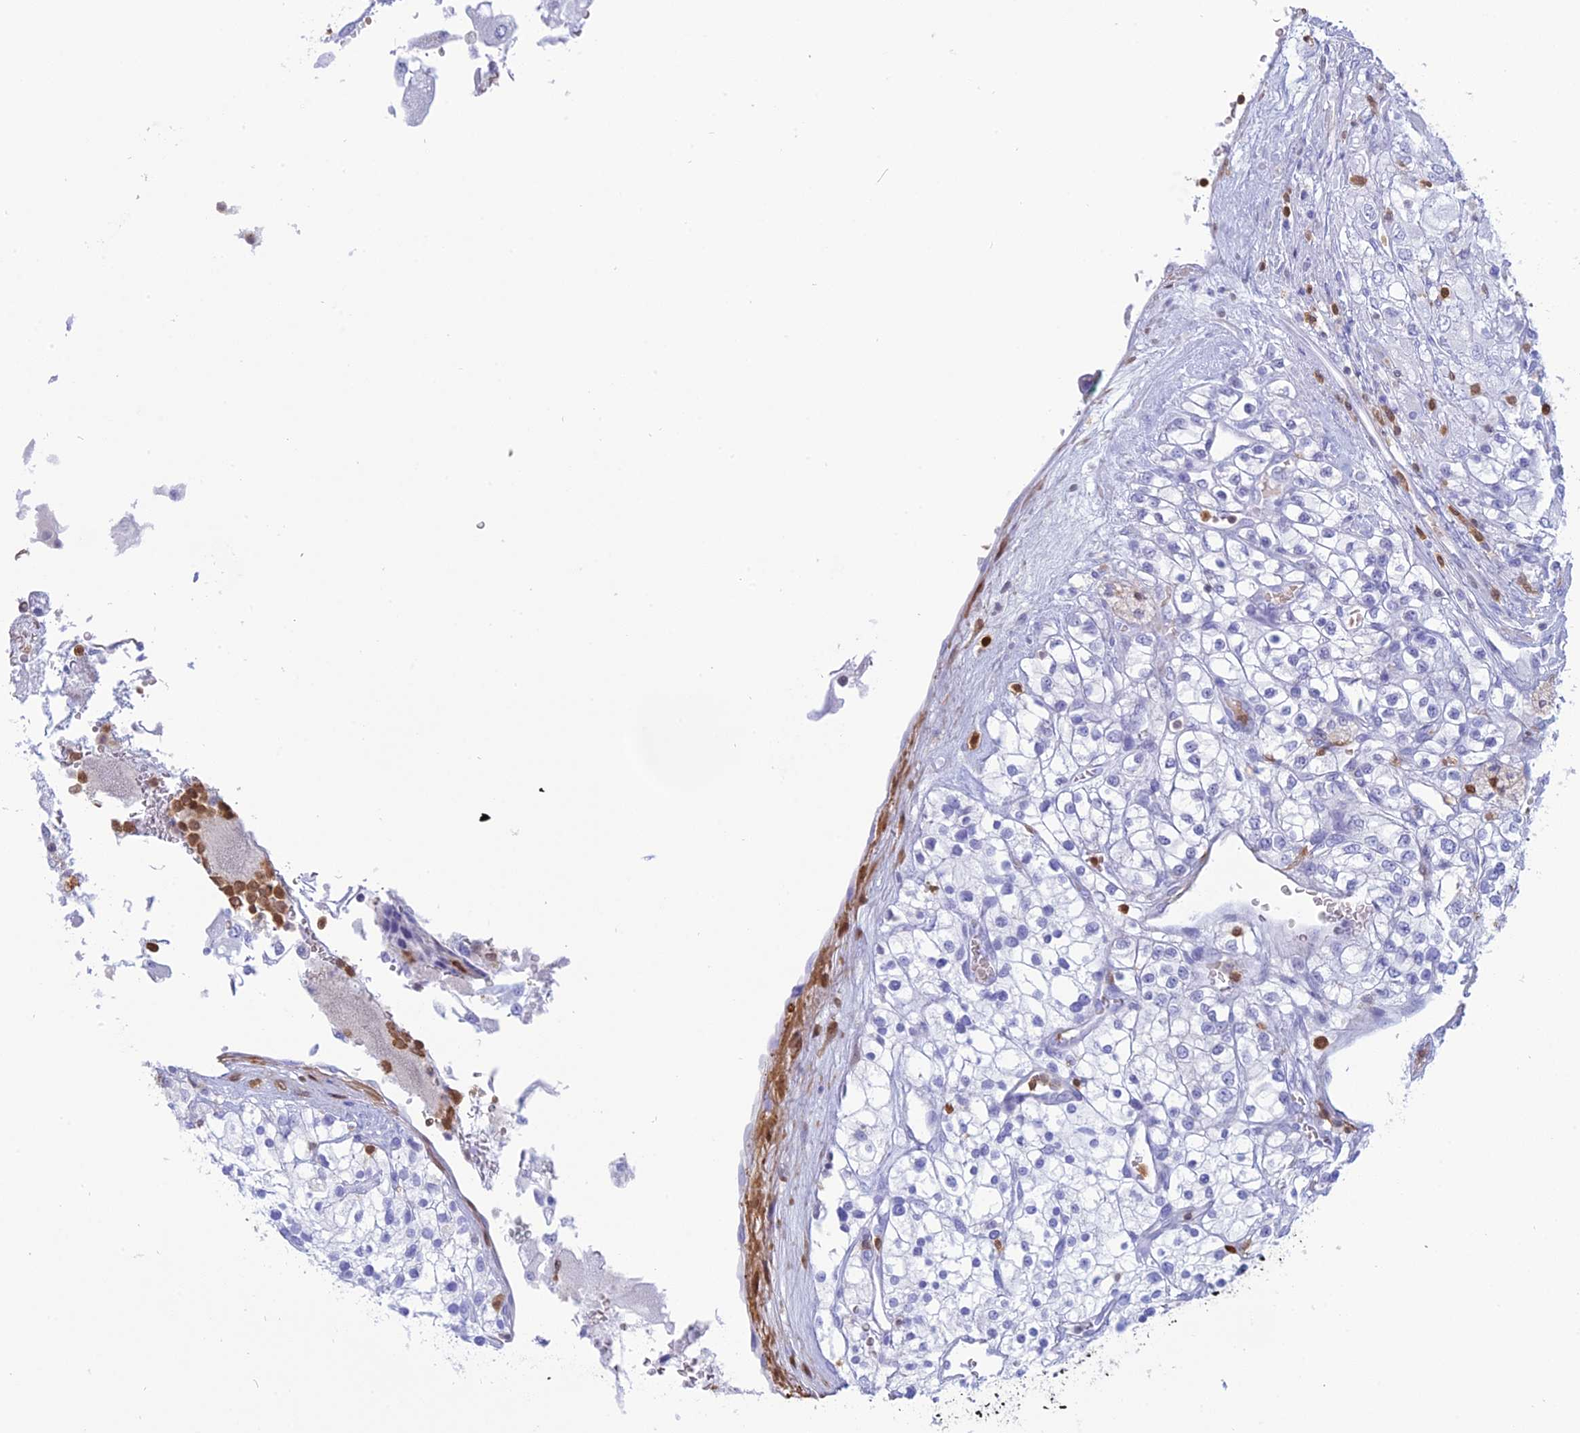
{"staining": {"intensity": "negative", "quantity": "none", "location": "none"}, "tissue": "renal cancer", "cell_type": "Tumor cells", "image_type": "cancer", "snomed": [{"axis": "morphology", "description": "Adenocarcinoma, NOS"}, {"axis": "topography", "description": "Kidney"}], "caption": "The histopathology image exhibits no significant staining in tumor cells of renal adenocarcinoma.", "gene": "PGBD4", "patient": {"sex": "male", "age": 80}}